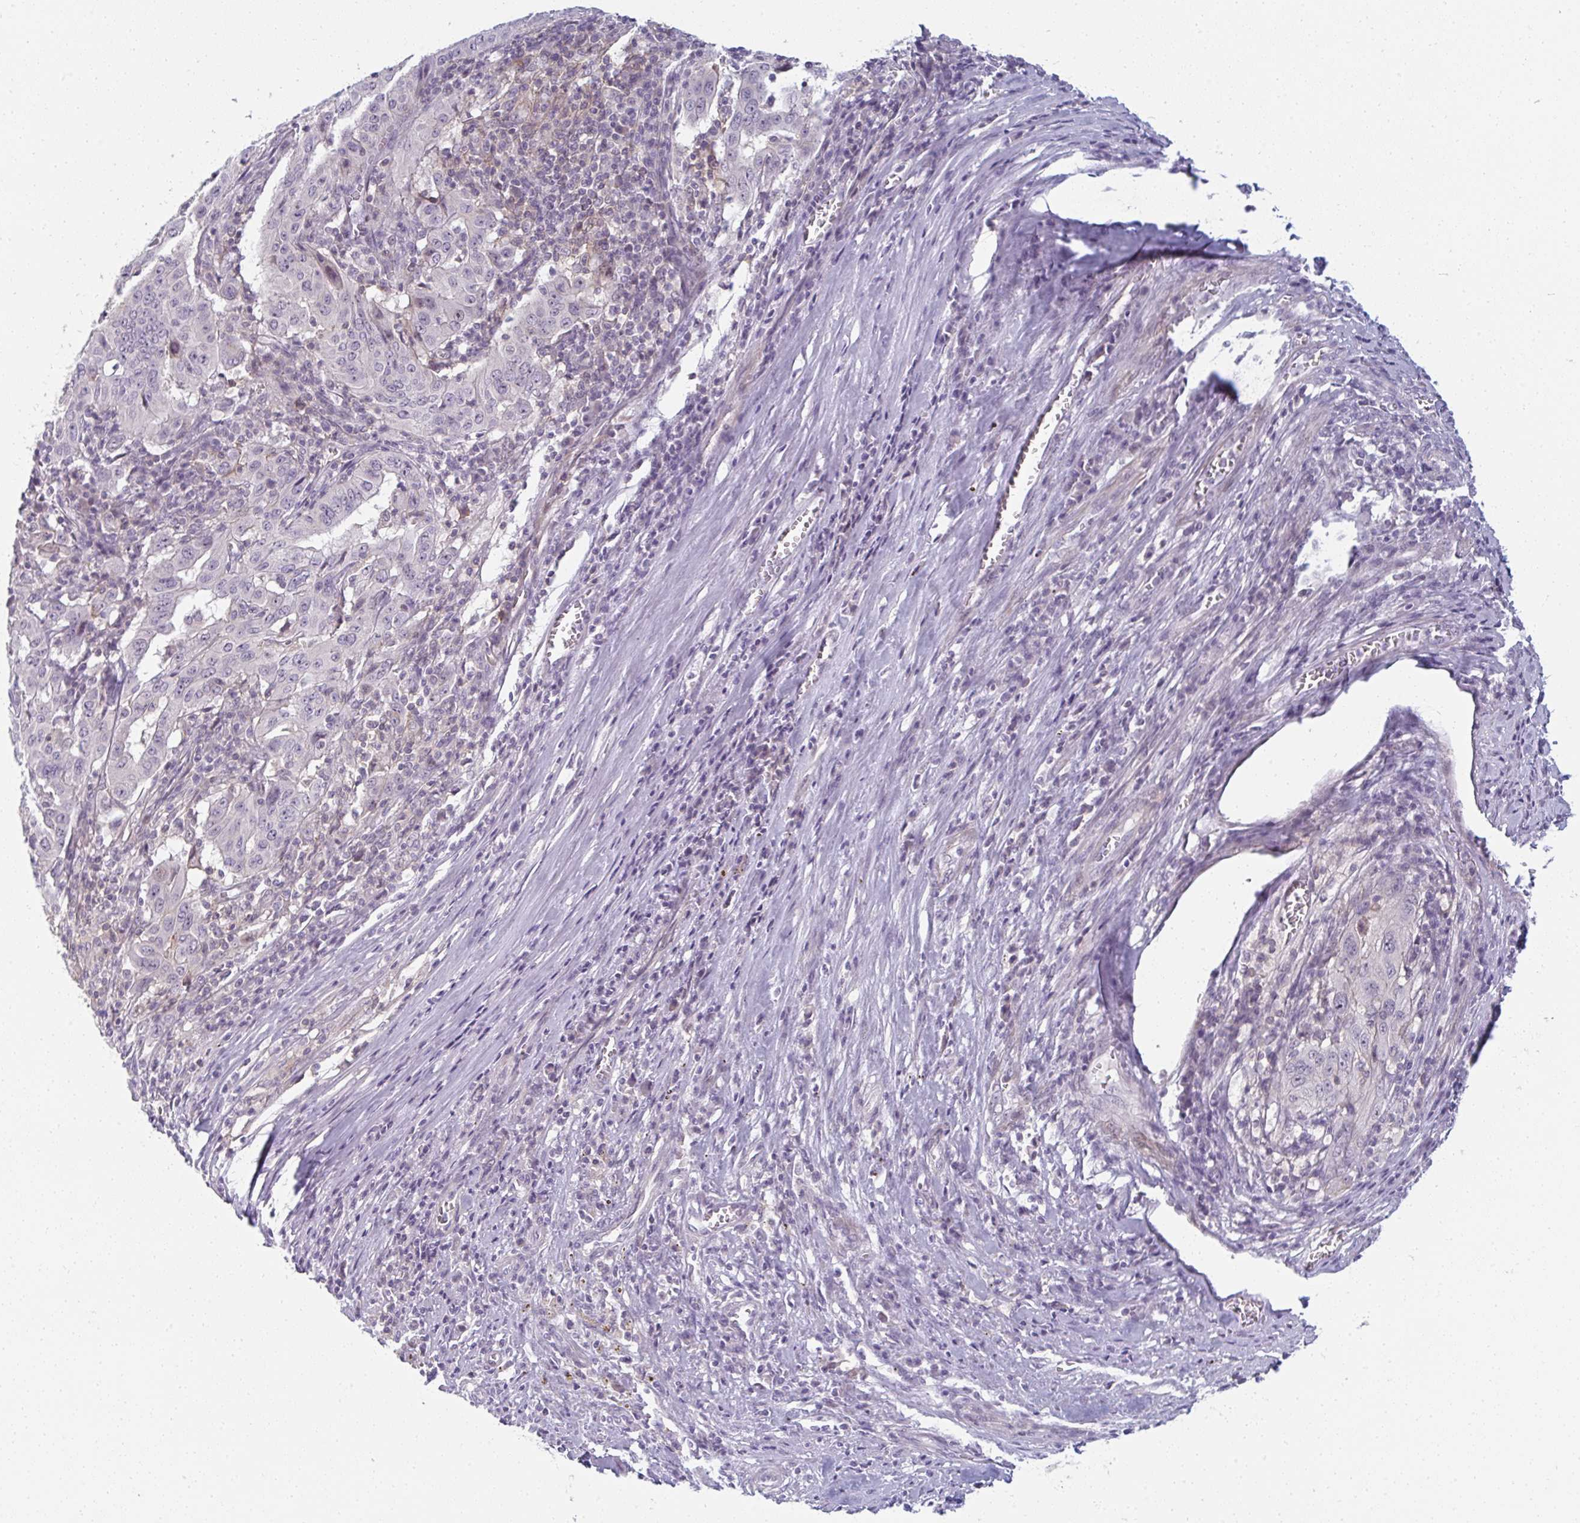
{"staining": {"intensity": "negative", "quantity": "none", "location": "none"}, "tissue": "pancreatic cancer", "cell_type": "Tumor cells", "image_type": "cancer", "snomed": [{"axis": "morphology", "description": "Adenocarcinoma, NOS"}, {"axis": "topography", "description": "Pancreas"}], "caption": "Tumor cells are negative for protein expression in human pancreatic cancer.", "gene": "PPFIA4", "patient": {"sex": "male", "age": 63}}